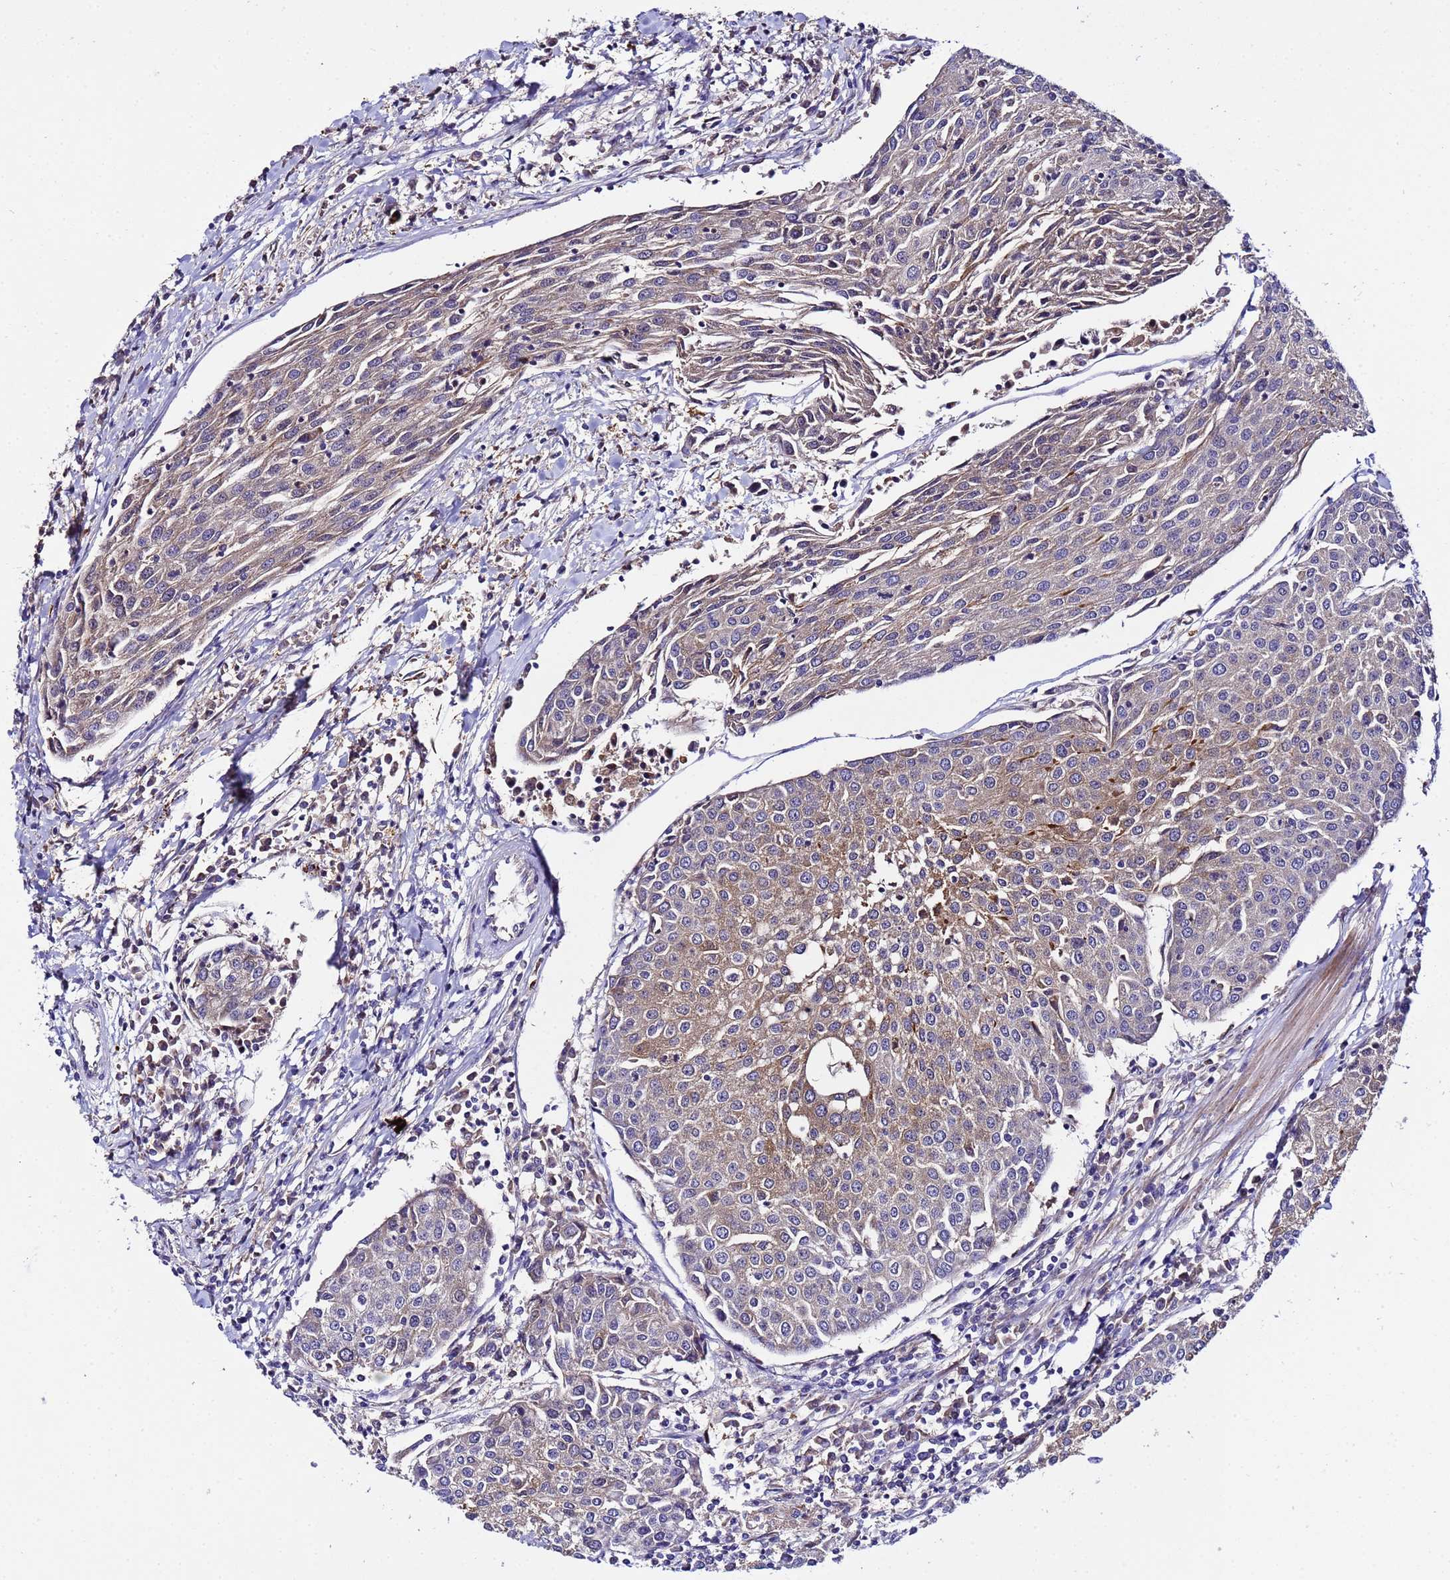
{"staining": {"intensity": "weak", "quantity": "25%-75%", "location": "cytoplasmic/membranous"}, "tissue": "urothelial cancer", "cell_type": "Tumor cells", "image_type": "cancer", "snomed": [{"axis": "morphology", "description": "Urothelial carcinoma, High grade"}, {"axis": "topography", "description": "Urinary bladder"}], "caption": "Immunohistochemistry (IHC) photomicrograph of human urothelial cancer stained for a protein (brown), which demonstrates low levels of weak cytoplasmic/membranous positivity in approximately 25%-75% of tumor cells.", "gene": "PLXDC2", "patient": {"sex": "female", "age": 85}}